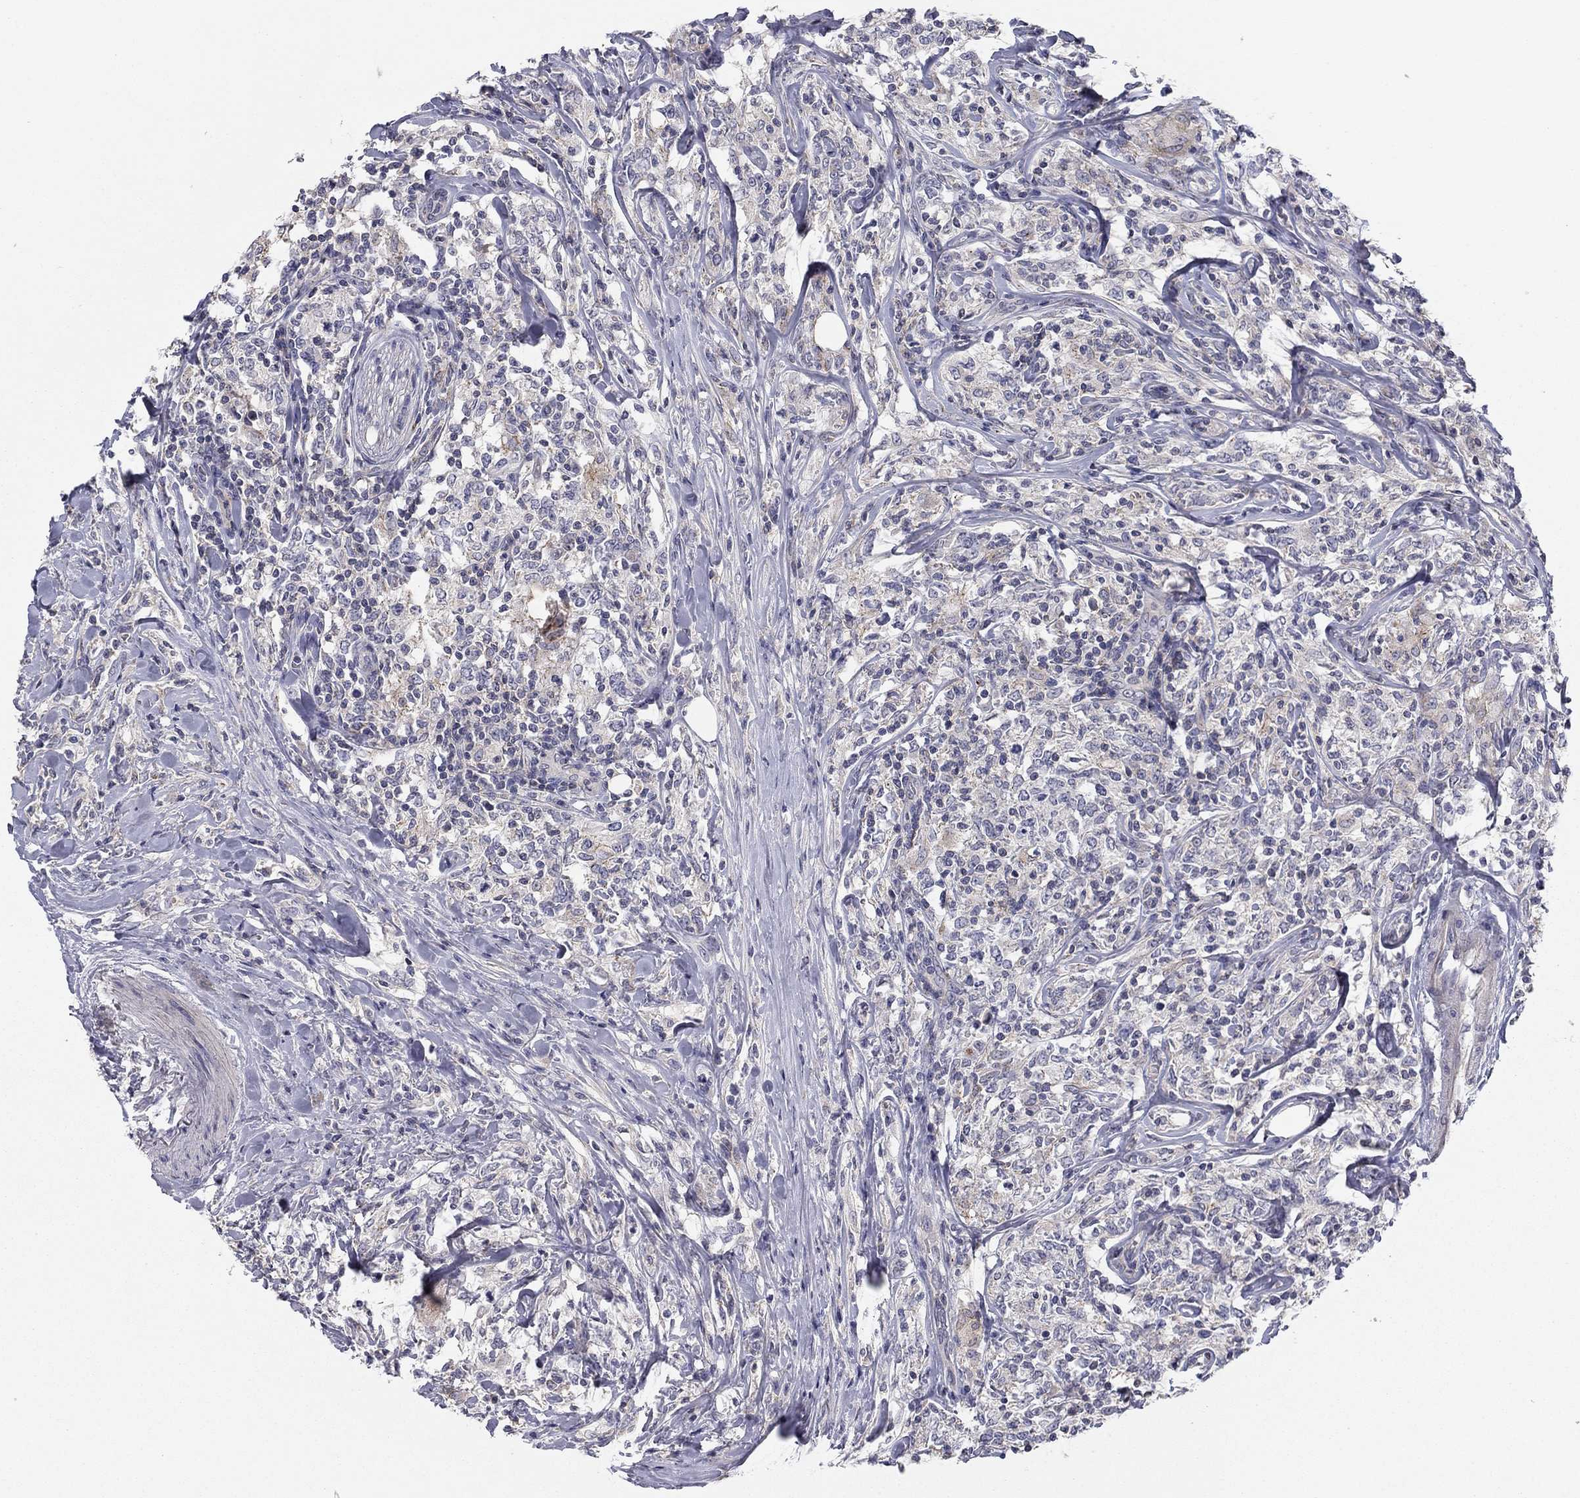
{"staining": {"intensity": "negative", "quantity": "none", "location": "none"}, "tissue": "lymphoma", "cell_type": "Tumor cells", "image_type": "cancer", "snomed": [{"axis": "morphology", "description": "Malignant lymphoma, non-Hodgkin's type, High grade"}, {"axis": "topography", "description": "Lymph node"}], "caption": "This histopathology image is of lymphoma stained with IHC to label a protein in brown with the nuclei are counter-stained blue. There is no expression in tumor cells. (Stains: DAB (3,3'-diaminobenzidine) immunohistochemistry (IHC) with hematoxylin counter stain, Microscopy: brightfield microscopy at high magnification).", "gene": "SEPTIN3", "patient": {"sex": "female", "age": 84}}